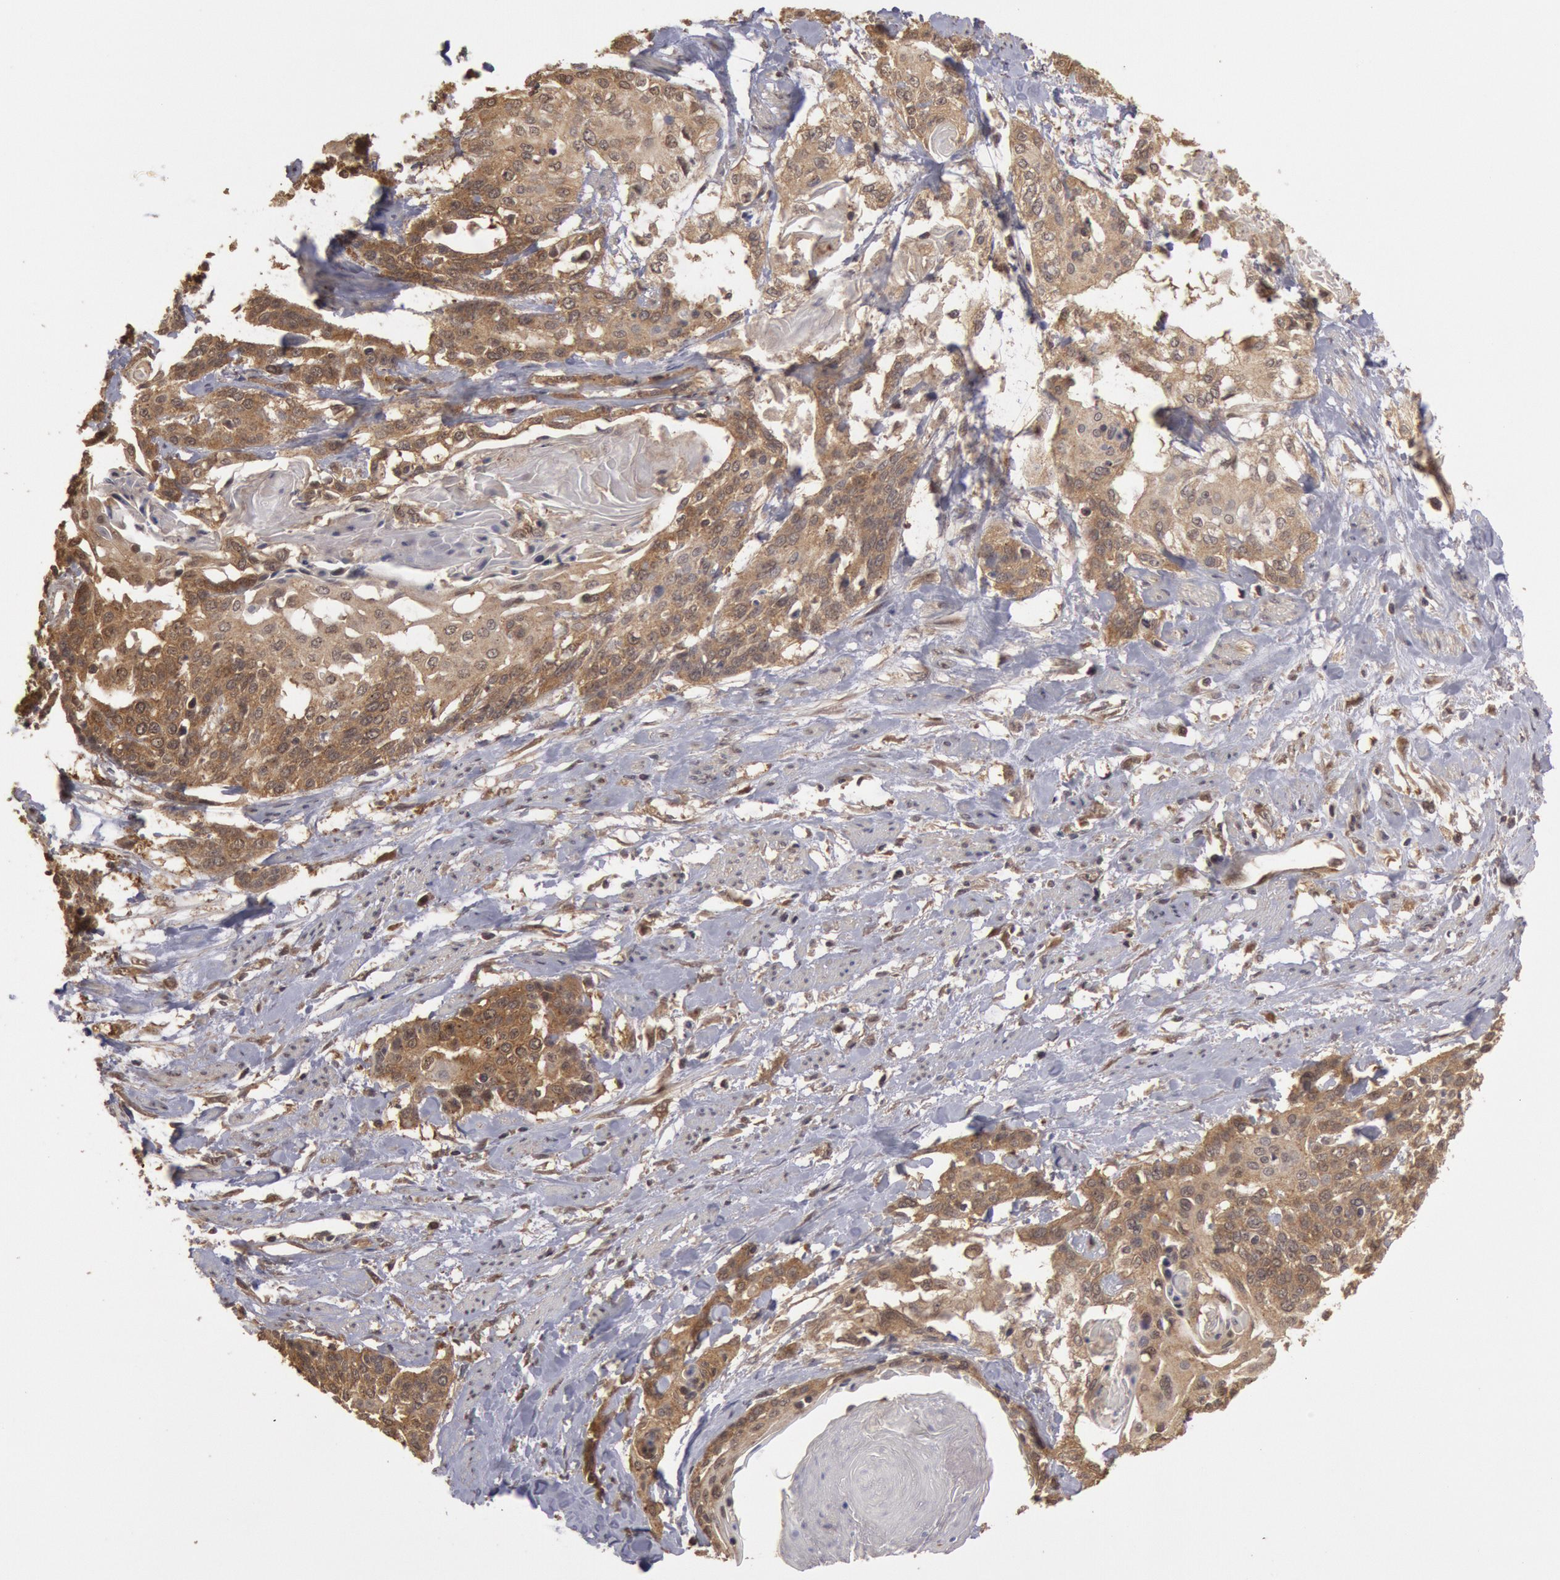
{"staining": {"intensity": "moderate", "quantity": ">75%", "location": "cytoplasmic/membranous,nuclear"}, "tissue": "cervical cancer", "cell_type": "Tumor cells", "image_type": "cancer", "snomed": [{"axis": "morphology", "description": "Squamous cell carcinoma, NOS"}, {"axis": "topography", "description": "Cervix"}], "caption": "High-power microscopy captured an immunohistochemistry (IHC) image of cervical cancer, revealing moderate cytoplasmic/membranous and nuclear staining in about >75% of tumor cells.", "gene": "USP14", "patient": {"sex": "female", "age": 57}}